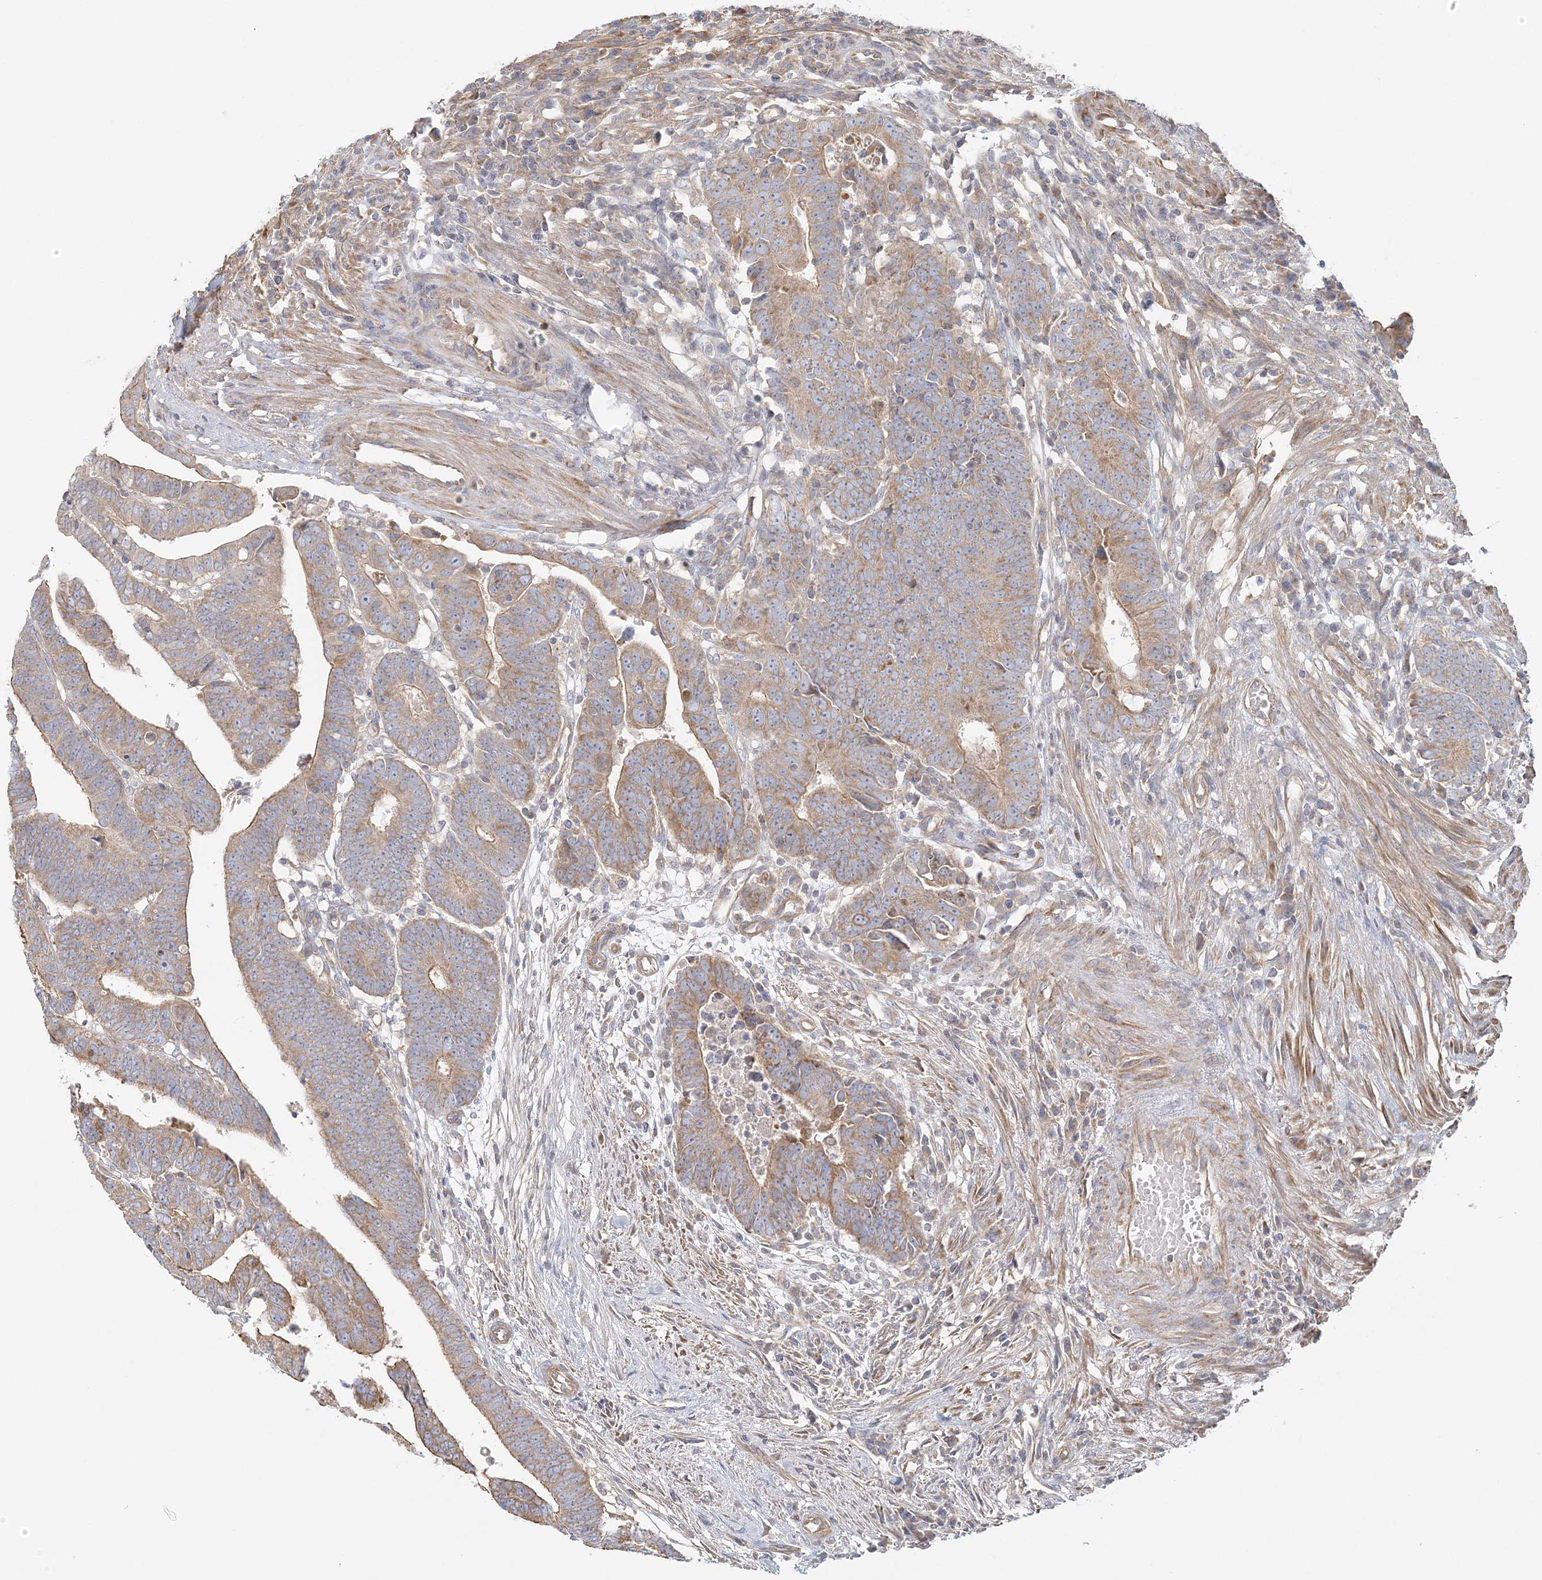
{"staining": {"intensity": "moderate", "quantity": ">75%", "location": "cytoplasmic/membranous"}, "tissue": "colorectal cancer", "cell_type": "Tumor cells", "image_type": "cancer", "snomed": [{"axis": "morphology", "description": "Adenocarcinoma, NOS"}, {"axis": "topography", "description": "Rectum"}], "caption": "Moderate cytoplasmic/membranous staining for a protein is identified in about >75% of tumor cells of colorectal adenocarcinoma using immunohistochemistry.", "gene": "KIAA0232", "patient": {"sex": "female", "age": 65}}